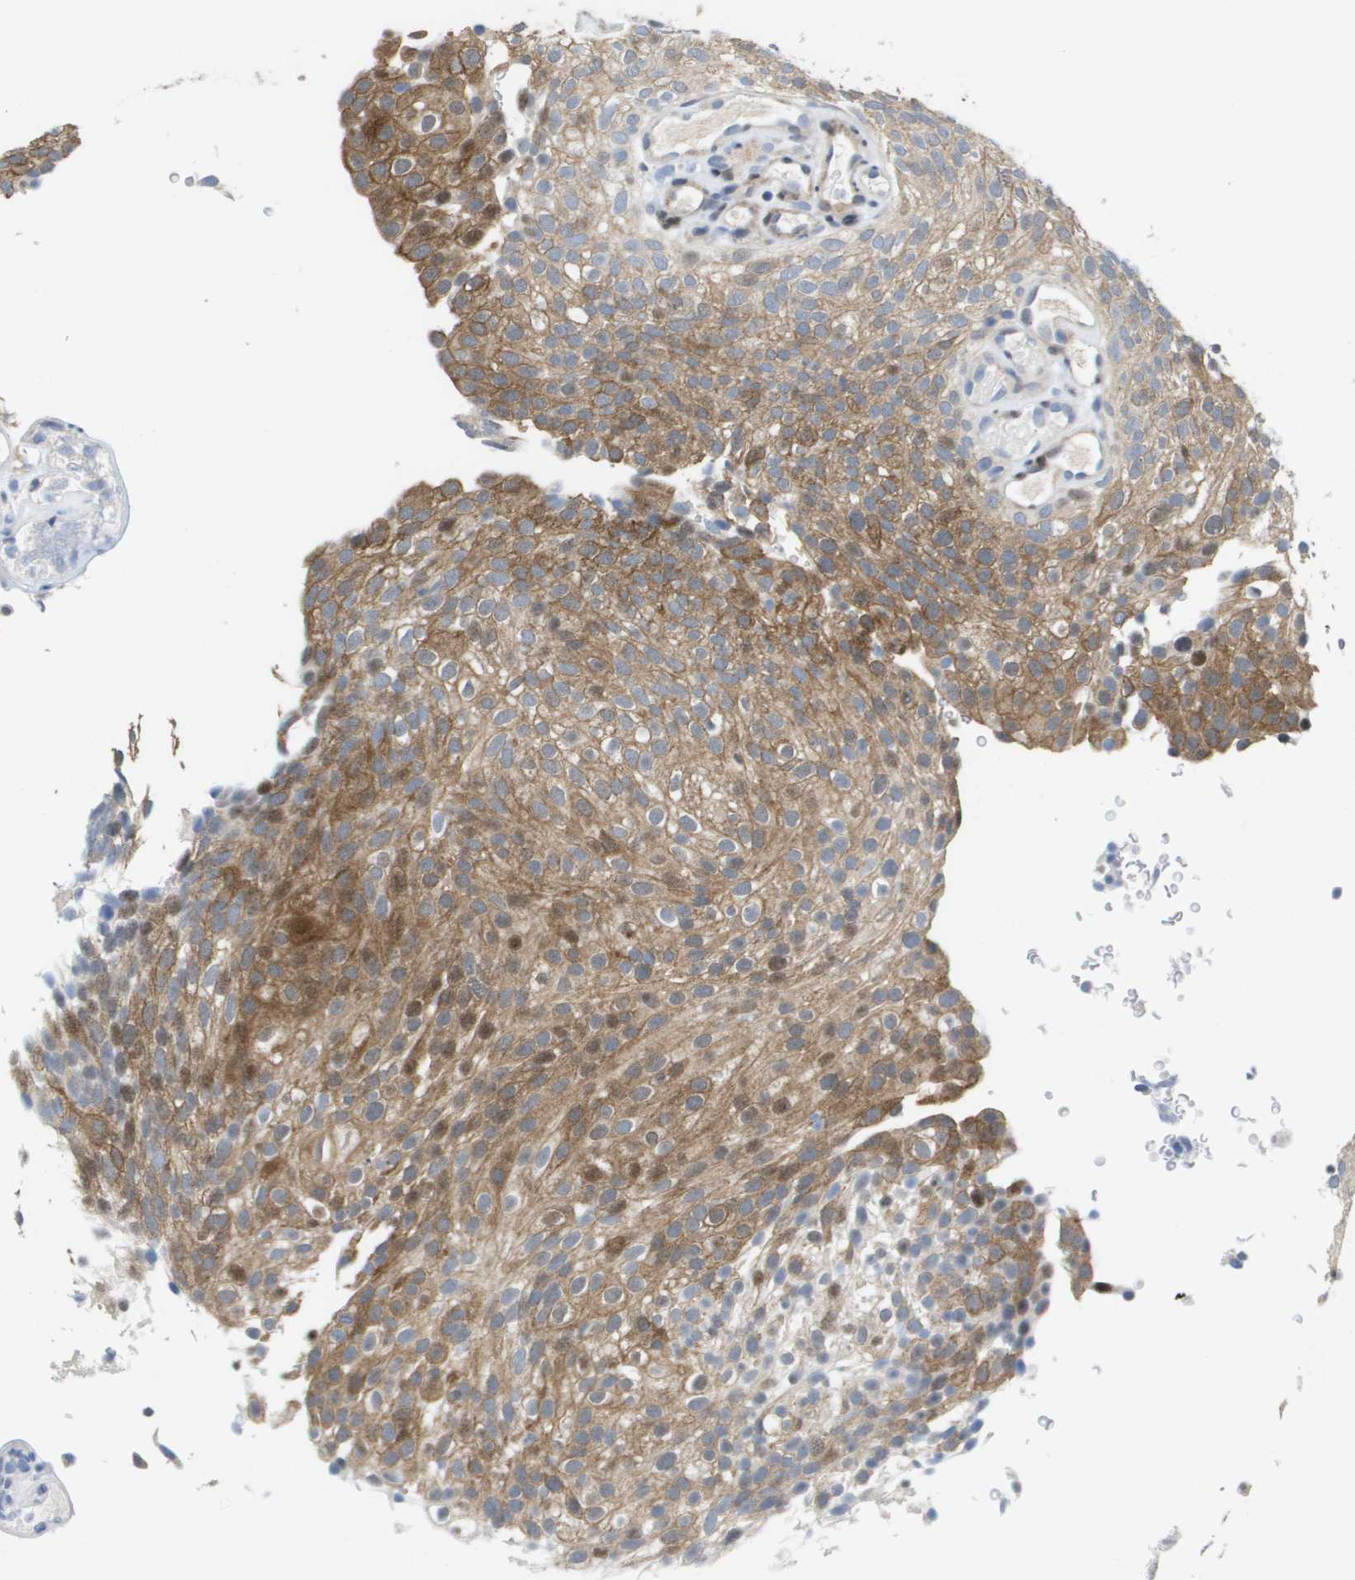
{"staining": {"intensity": "moderate", "quantity": "25%-75%", "location": "cytoplasmic/membranous"}, "tissue": "urothelial cancer", "cell_type": "Tumor cells", "image_type": "cancer", "snomed": [{"axis": "morphology", "description": "Urothelial carcinoma, Low grade"}, {"axis": "topography", "description": "Urinary bladder"}], "caption": "Immunohistochemistry staining of urothelial carcinoma (low-grade), which exhibits medium levels of moderate cytoplasmic/membranous positivity in about 25%-75% of tumor cells indicating moderate cytoplasmic/membranous protein expression. The staining was performed using DAB (3,3'-diaminobenzidine) (brown) for protein detection and nuclei were counterstained in hematoxylin (blue).", "gene": "FKBP4", "patient": {"sex": "male", "age": 78}}